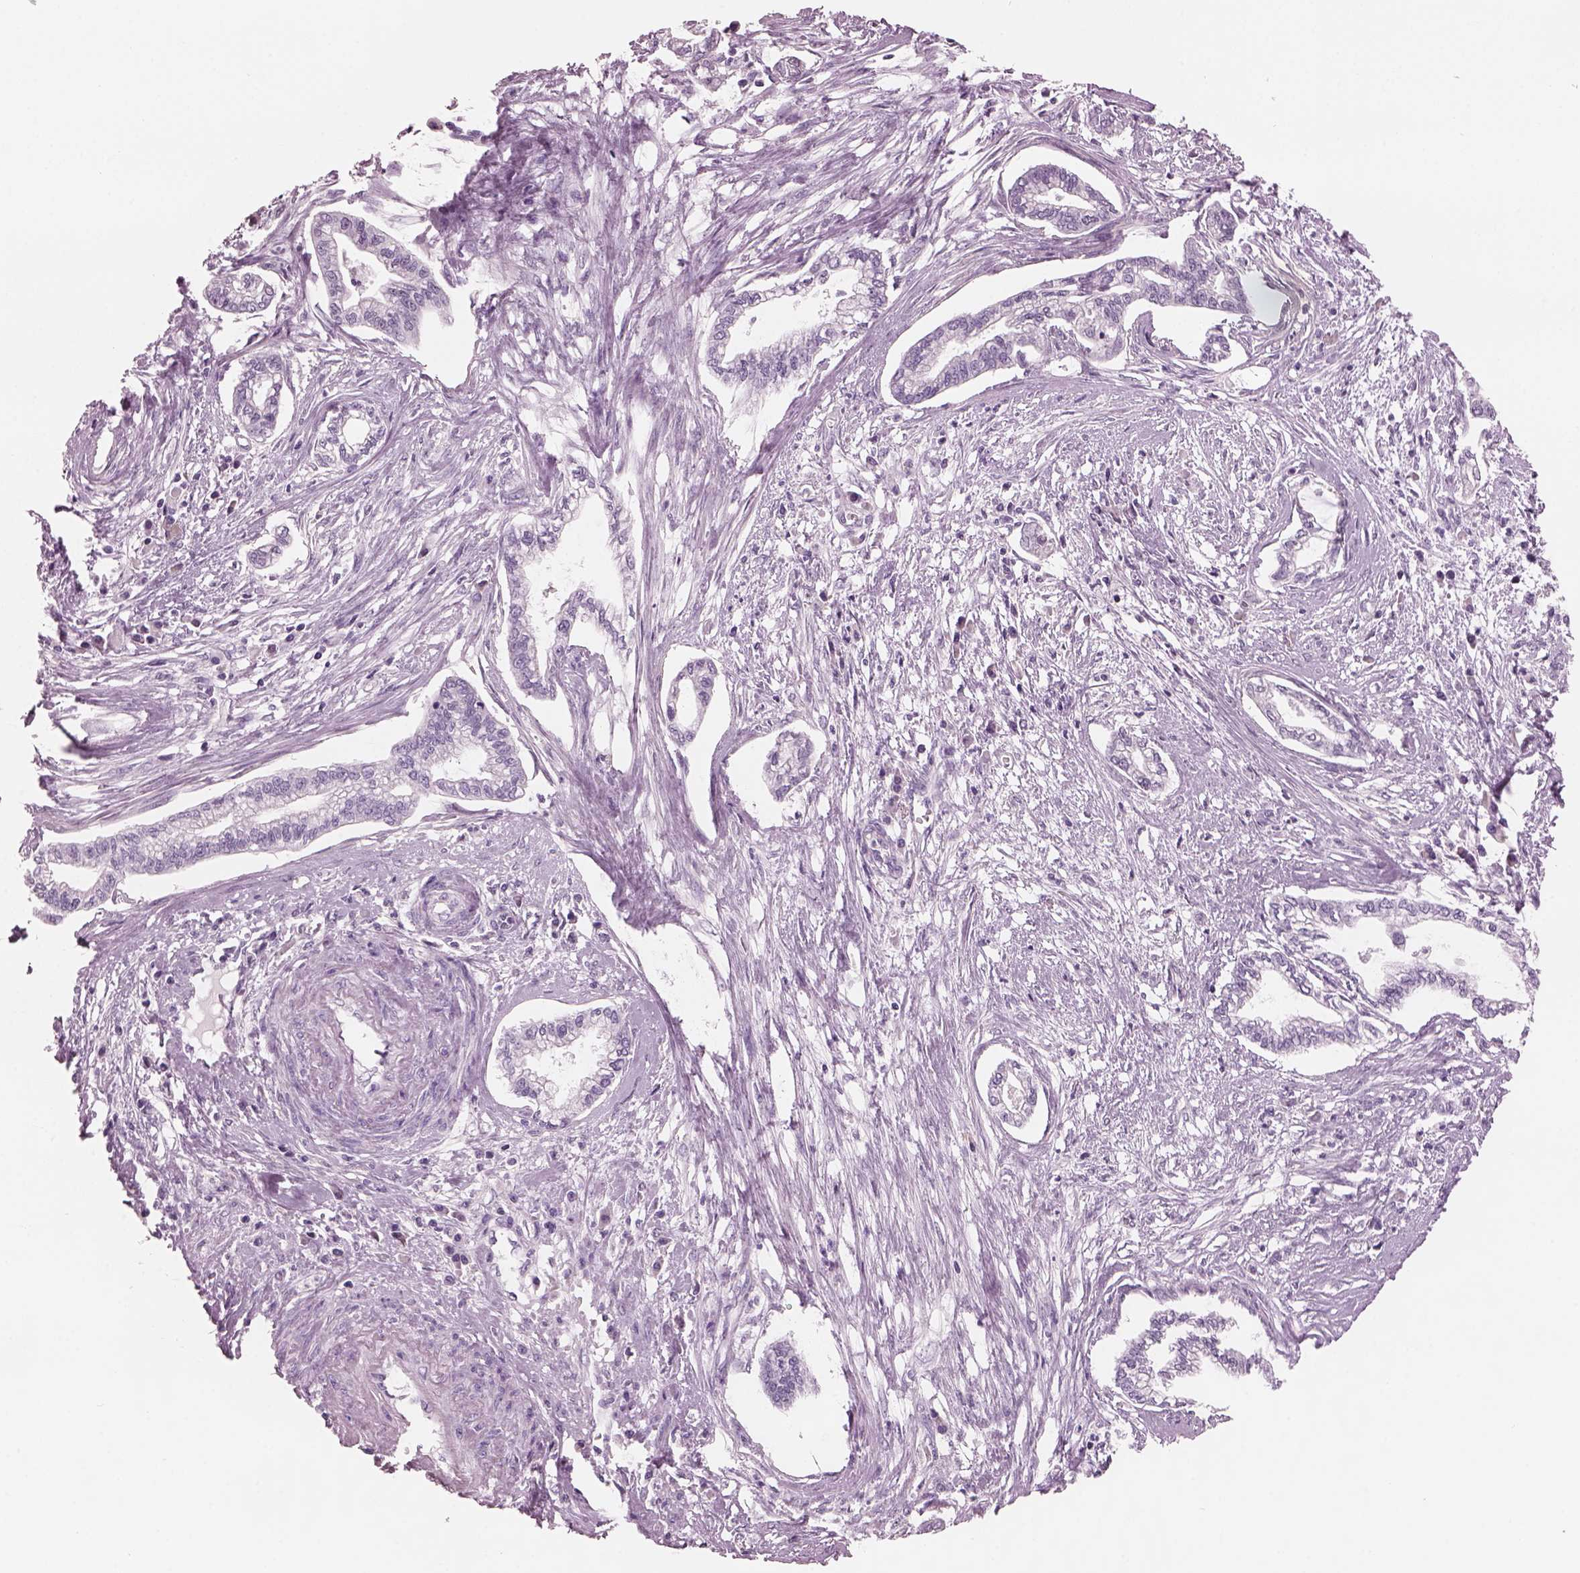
{"staining": {"intensity": "negative", "quantity": "none", "location": "none"}, "tissue": "cervical cancer", "cell_type": "Tumor cells", "image_type": "cancer", "snomed": [{"axis": "morphology", "description": "Adenocarcinoma, NOS"}, {"axis": "topography", "description": "Cervix"}], "caption": "This is a image of immunohistochemistry staining of cervical cancer (adenocarcinoma), which shows no positivity in tumor cells.", "gene": "PACRG", "patient": {"sex": "female", "age": 62}}